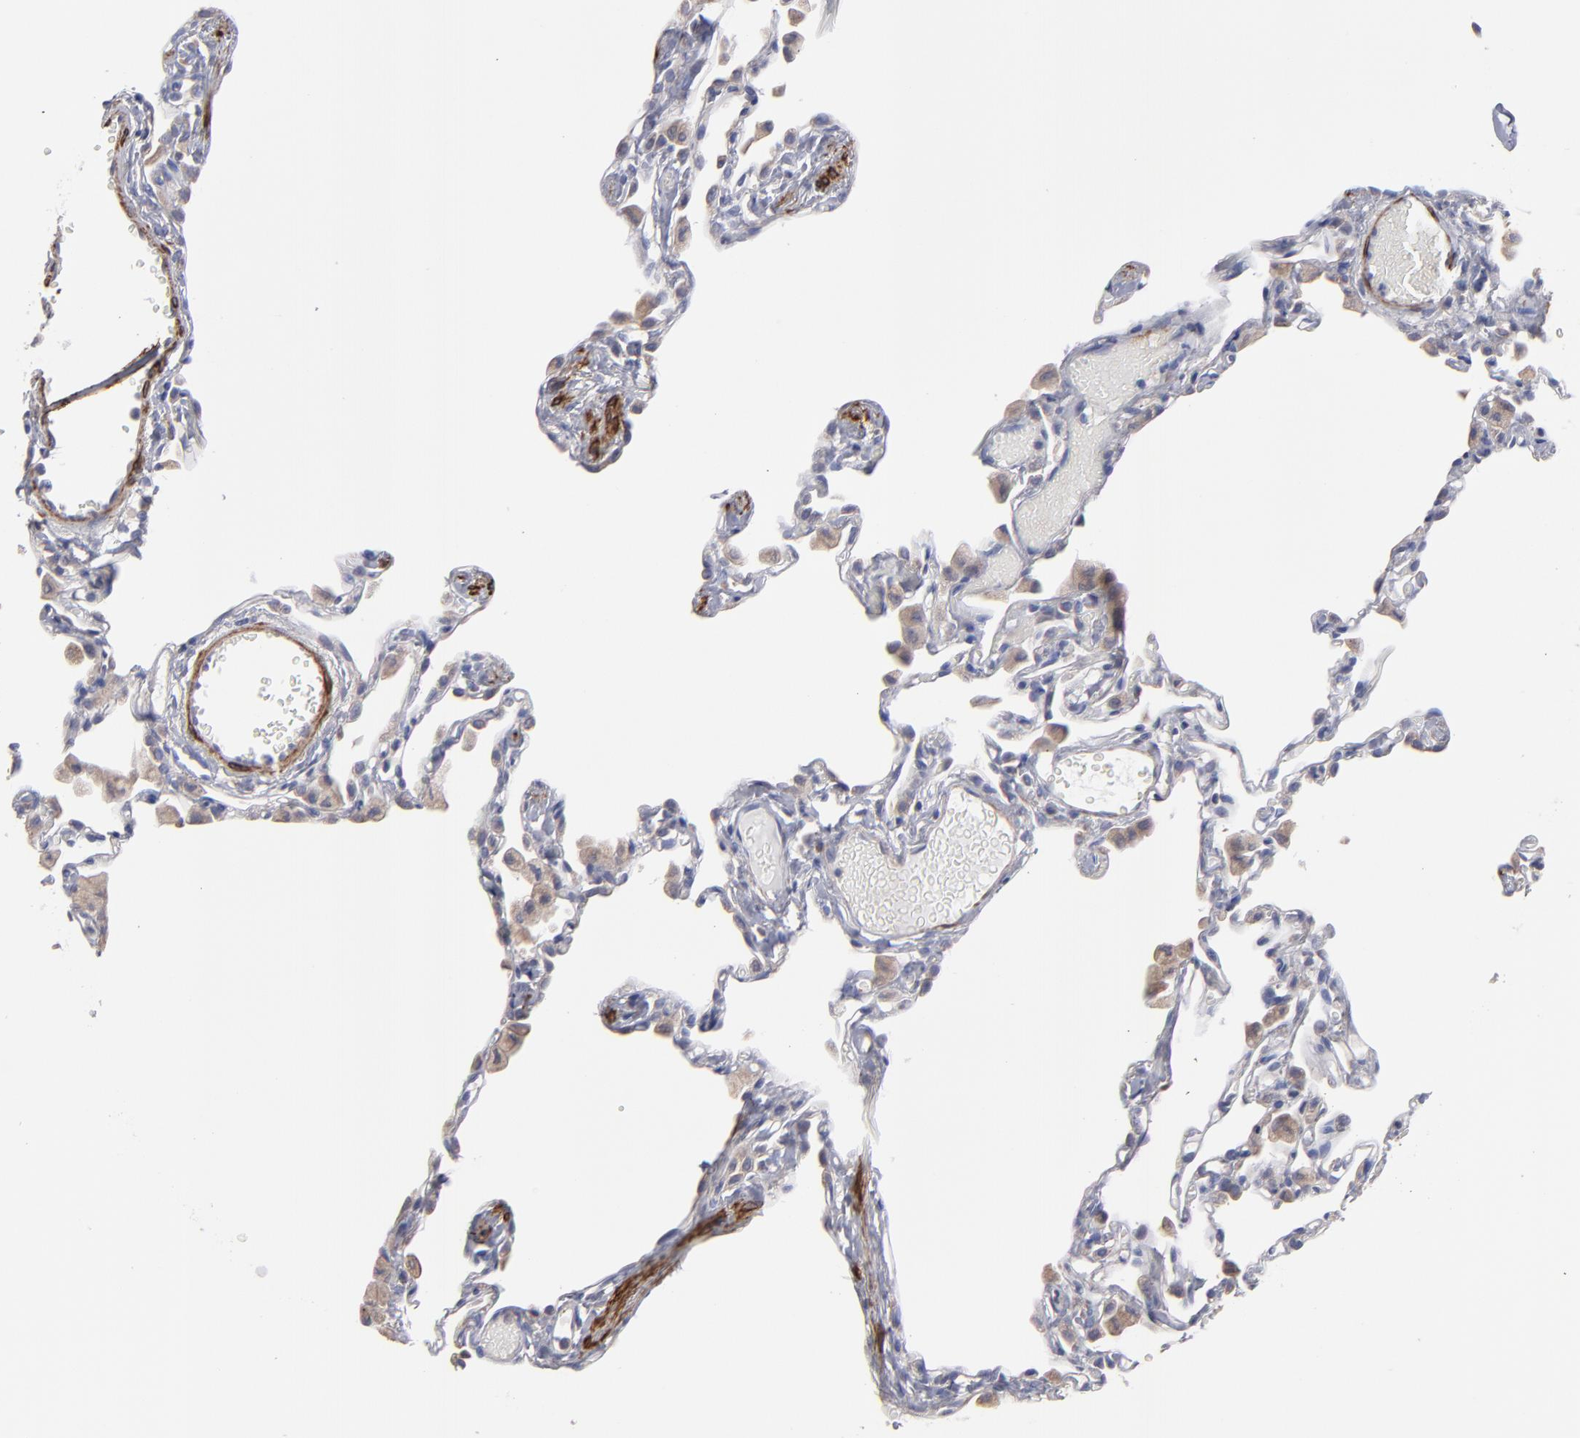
{"staining": {"intensity": "weak", "quantity": "25%-75%", "location": "cytoplasmic/membranous"}, "tissue": "lung", "cell_type": "Alveolar cells", "image_type": "normal", "snomed": [{"axis": "morphology", "description": "Normal tissue, NOS"}, {"axis": "topography", "description": "Lung"}], "caption": "A micrograph showing weak cytoplasmic/membranous positivity in approximately 25%-75% of alveolar cells in benign lung, as visualized by brown immunohistochemical staining.", "gene": "SLMAP", "patient": {"sex": "female", "age": 49}}